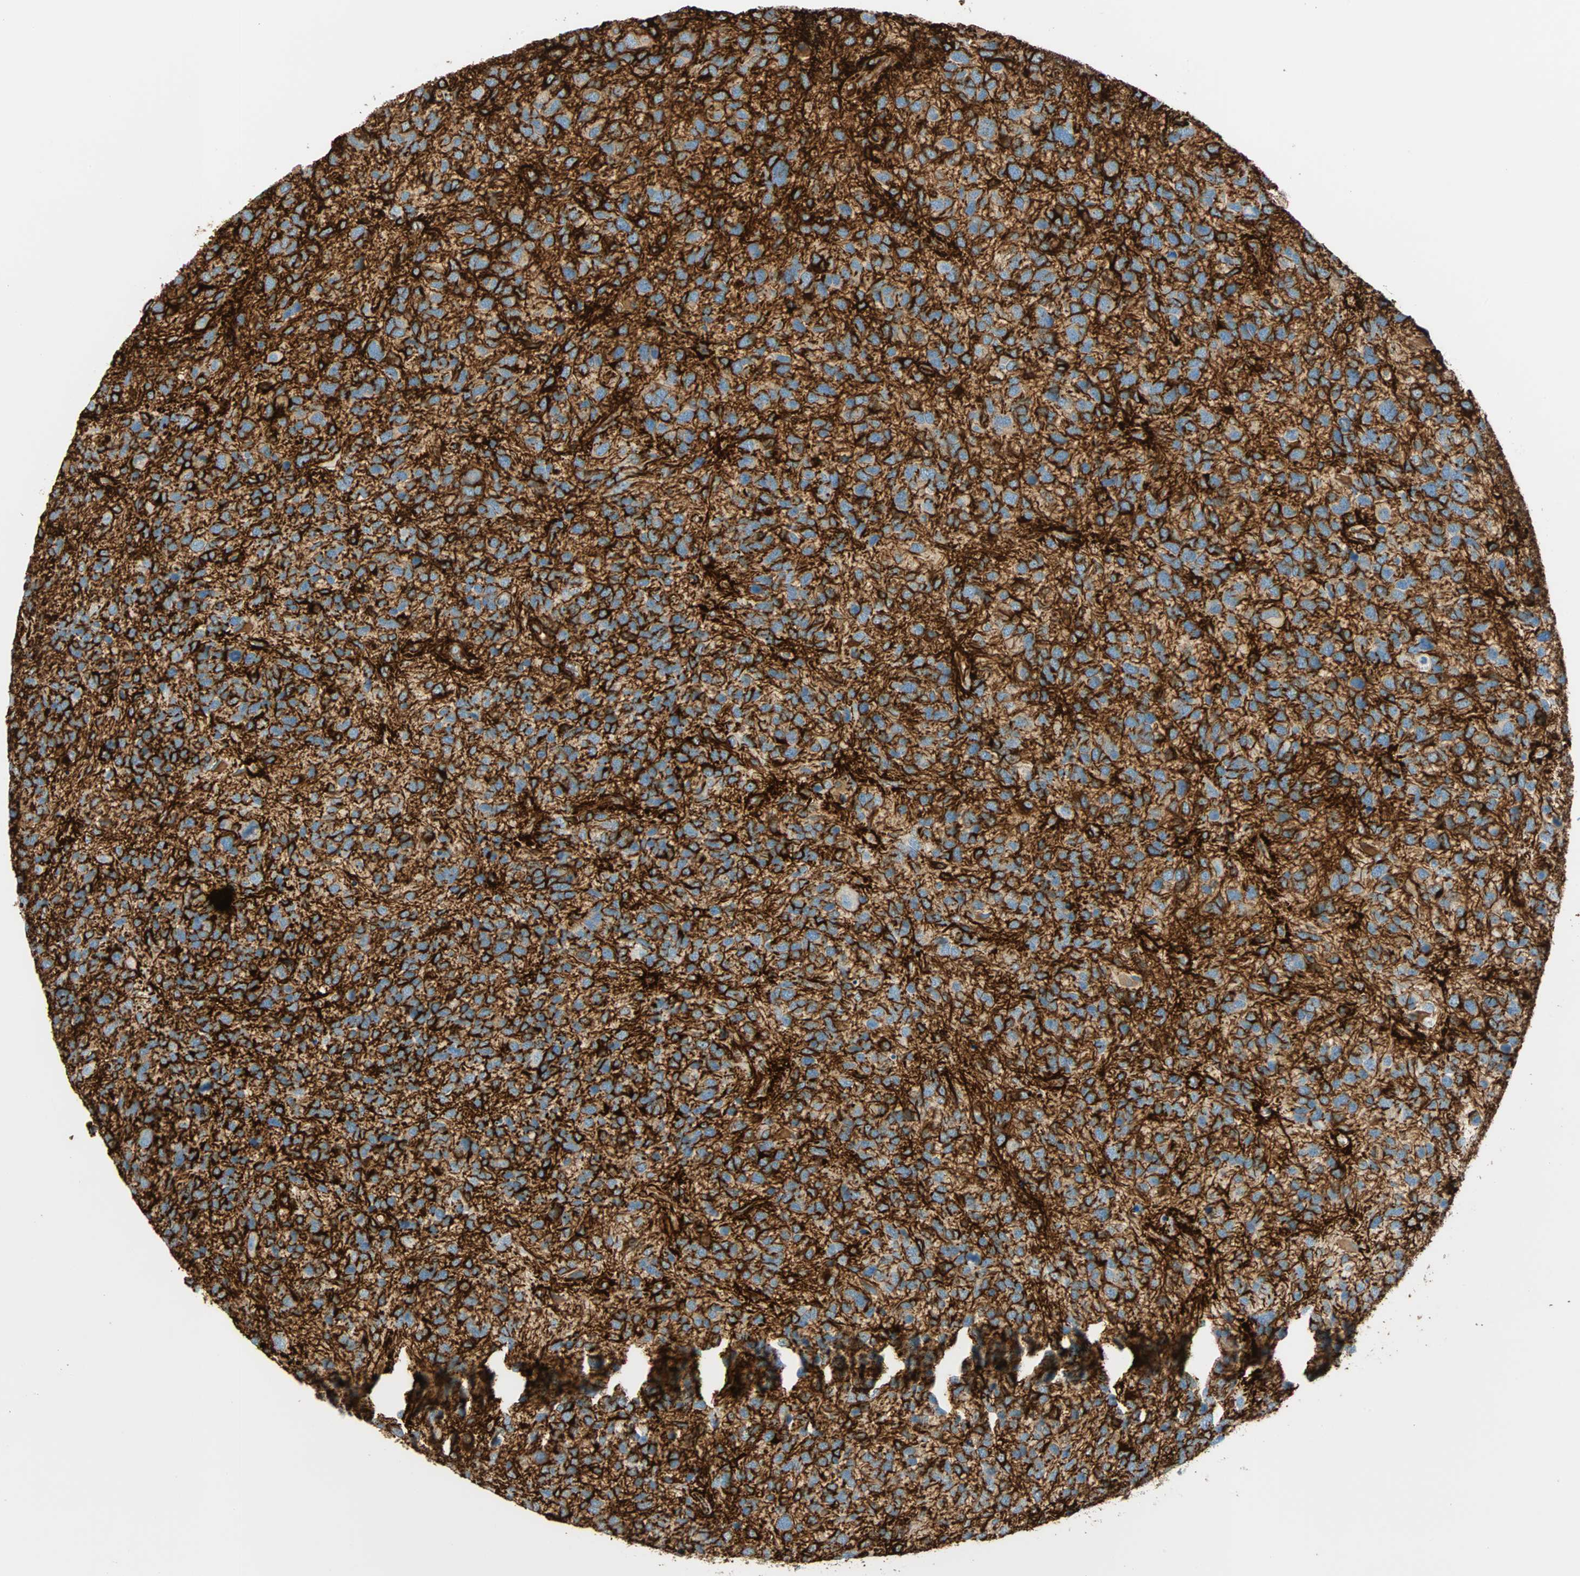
{"staining": {"intensity": "moderate", "quantity": ">75%", "location": "cytoplasmic/membranous"}, "tissue": "glioma", "cell_type": "Tumor cells", "image_type": "cancer", "snomed": [{"axis": "morphology", "description": "Glioma, malignant, High grade"}, {"axis": "topography", "description": "Brain"}], "caption": "Glioma stained for a protein exhibits moderate cytoplasmic/membranous positivity in tumor cells. Immunohistochemistry (ihc) stains the protein of interest in brown and the nuclei are stained blue.", "gene": "NES", "patient": {"sex": "female", "age": 58}}